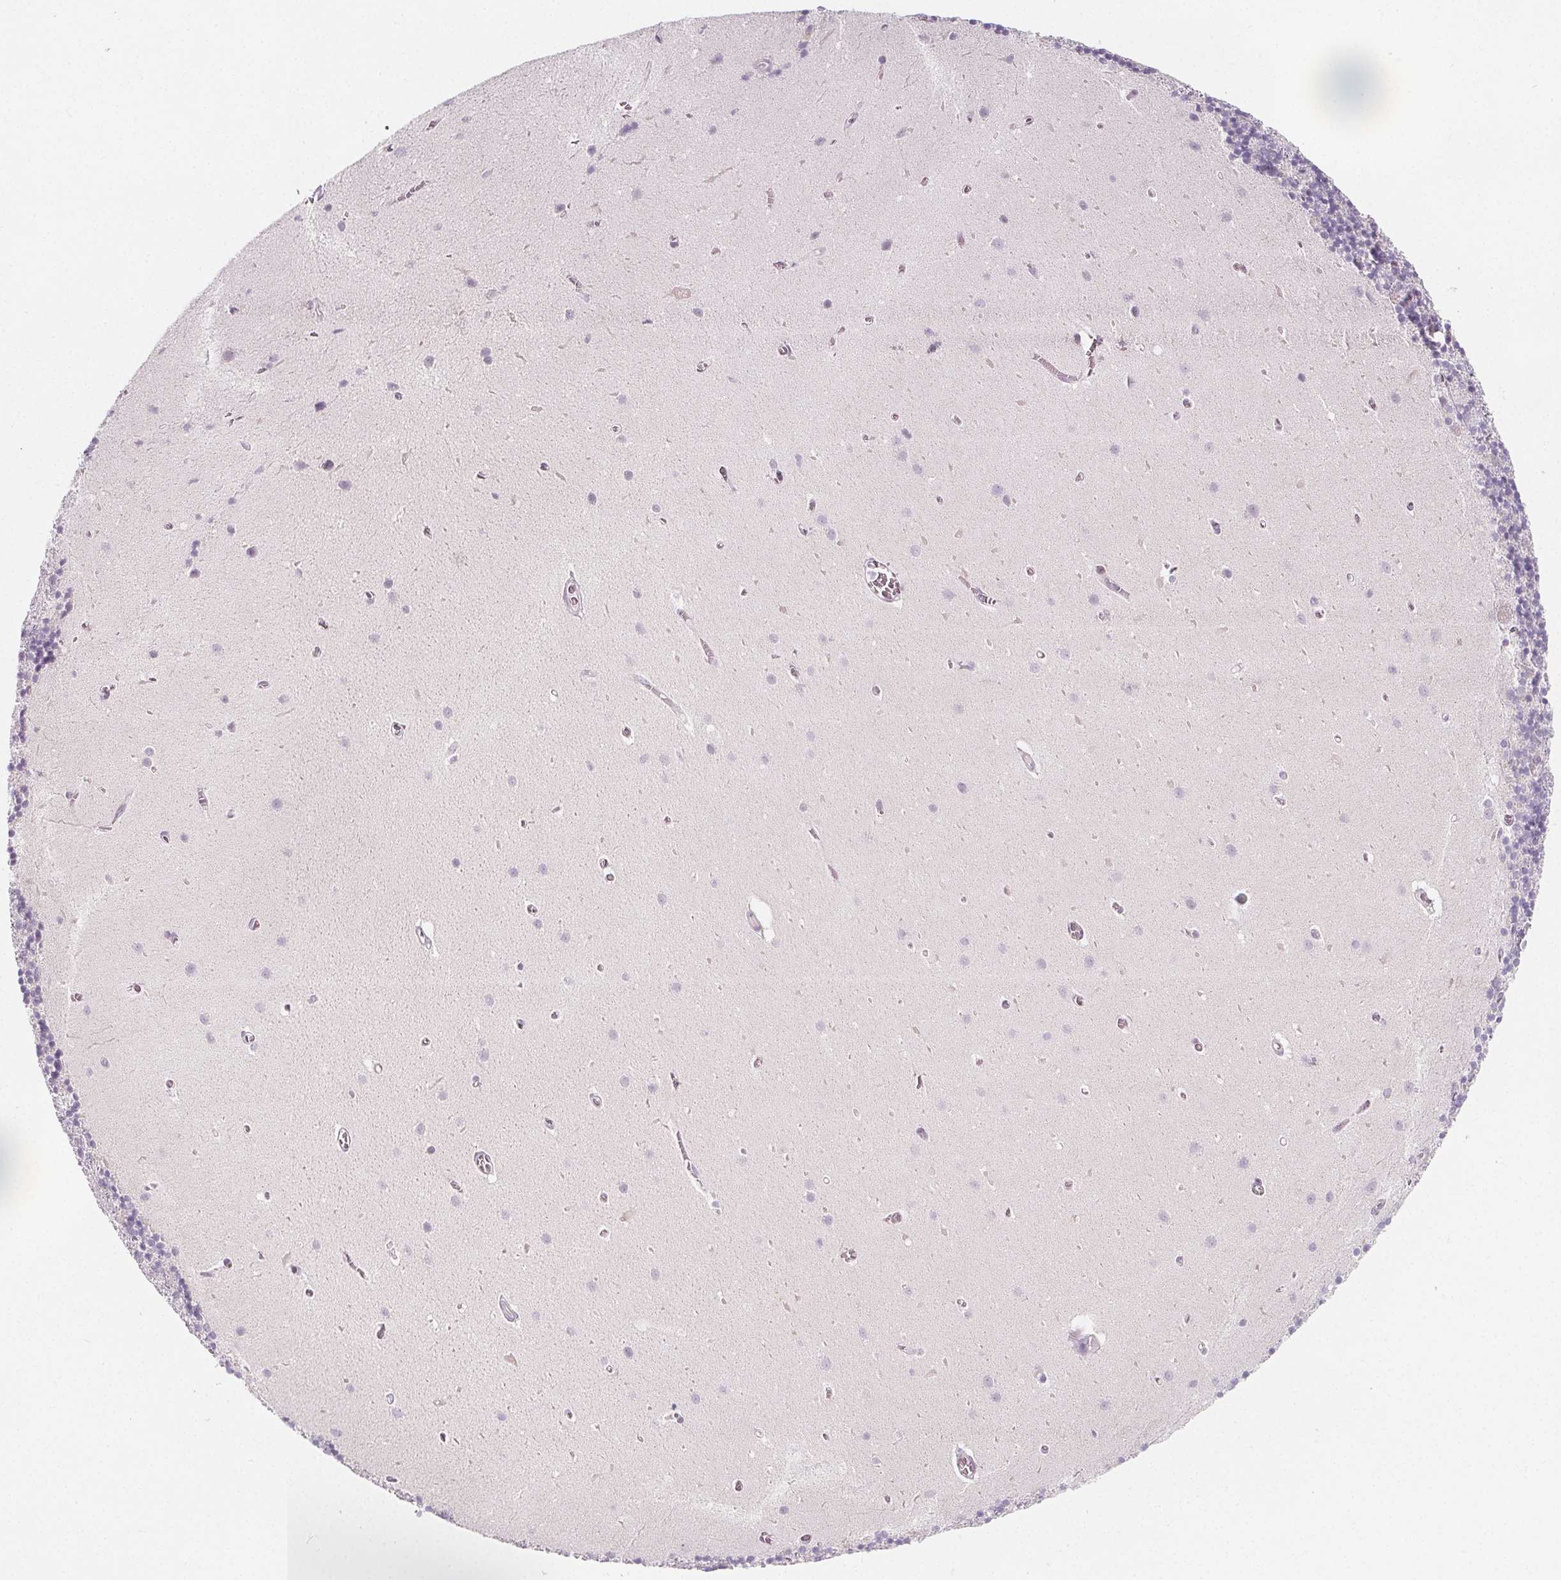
{"staining": {"intensity": "negative", "quantity": "none", "location": "none"}, "tissue": "cerebellum", "cell_type": "Cells in granular layer", "image_type": "normal", "snomed": [{"axis": "morphology", "description": "Normal tissue, NOS"}, {"axis": "topography", "description": "Cerebellum"}], "caption": "The image shows no staining of cells in granular layer in normal cerebellum.", "gene": "IL17C", "patient": {"sex": "male", "age": 70}}